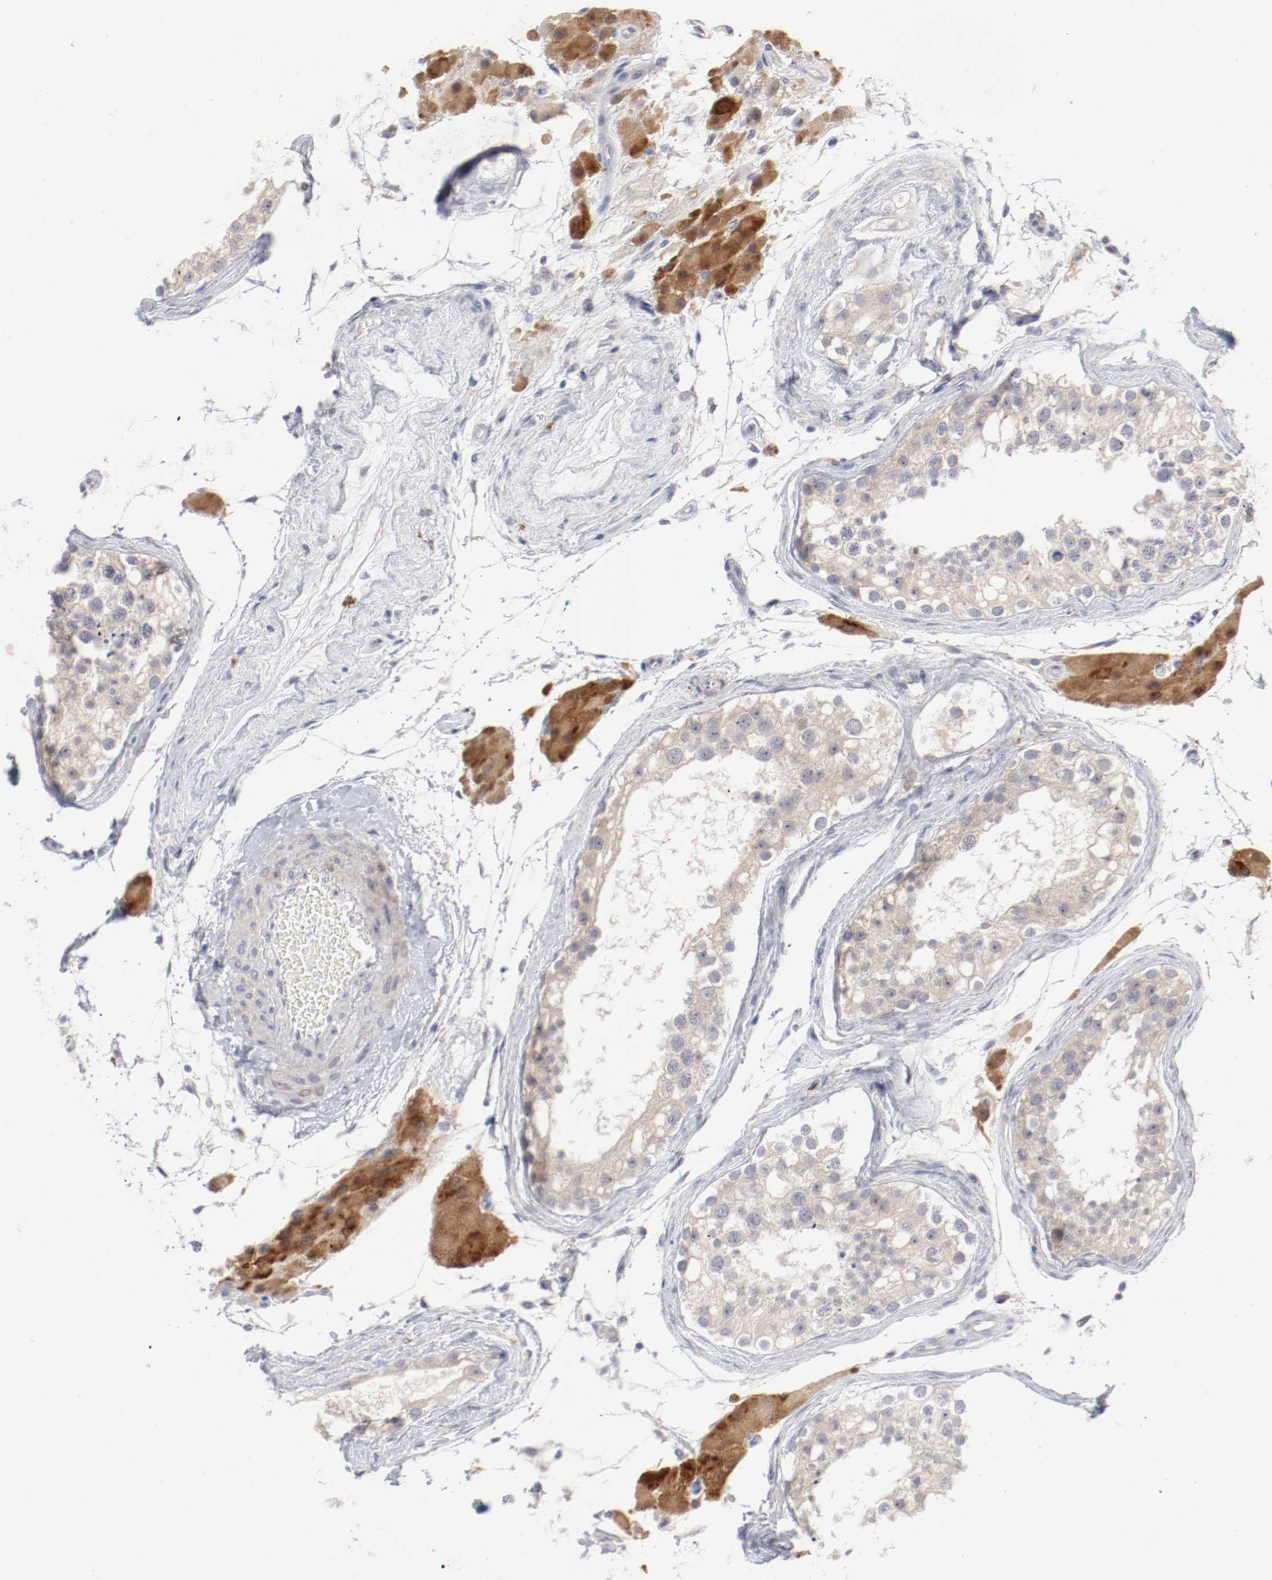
{"staining": {"intensity": "weak", "quantity": "25%-75%", "location": "cytoplasmic/membranous"}, "tissue": "testis", "cell_type": "Cells in seminiferous ducts", "image_type": "normal", "snomed": [{"axis": "morphology", "description": "Normal tissue, NOS"}, {"axis": "topography", "description": "Testis"}], "caption": "A histopathology image of human testis stained for a protein demonstrates weak cytoplasmic/membranous brown staining in cells in seminiferous ducts. (IHC, brightfield microscopy, high magnification).", "gene": "SH3BGR", "patient": {"sex": "male", "age": 68}}